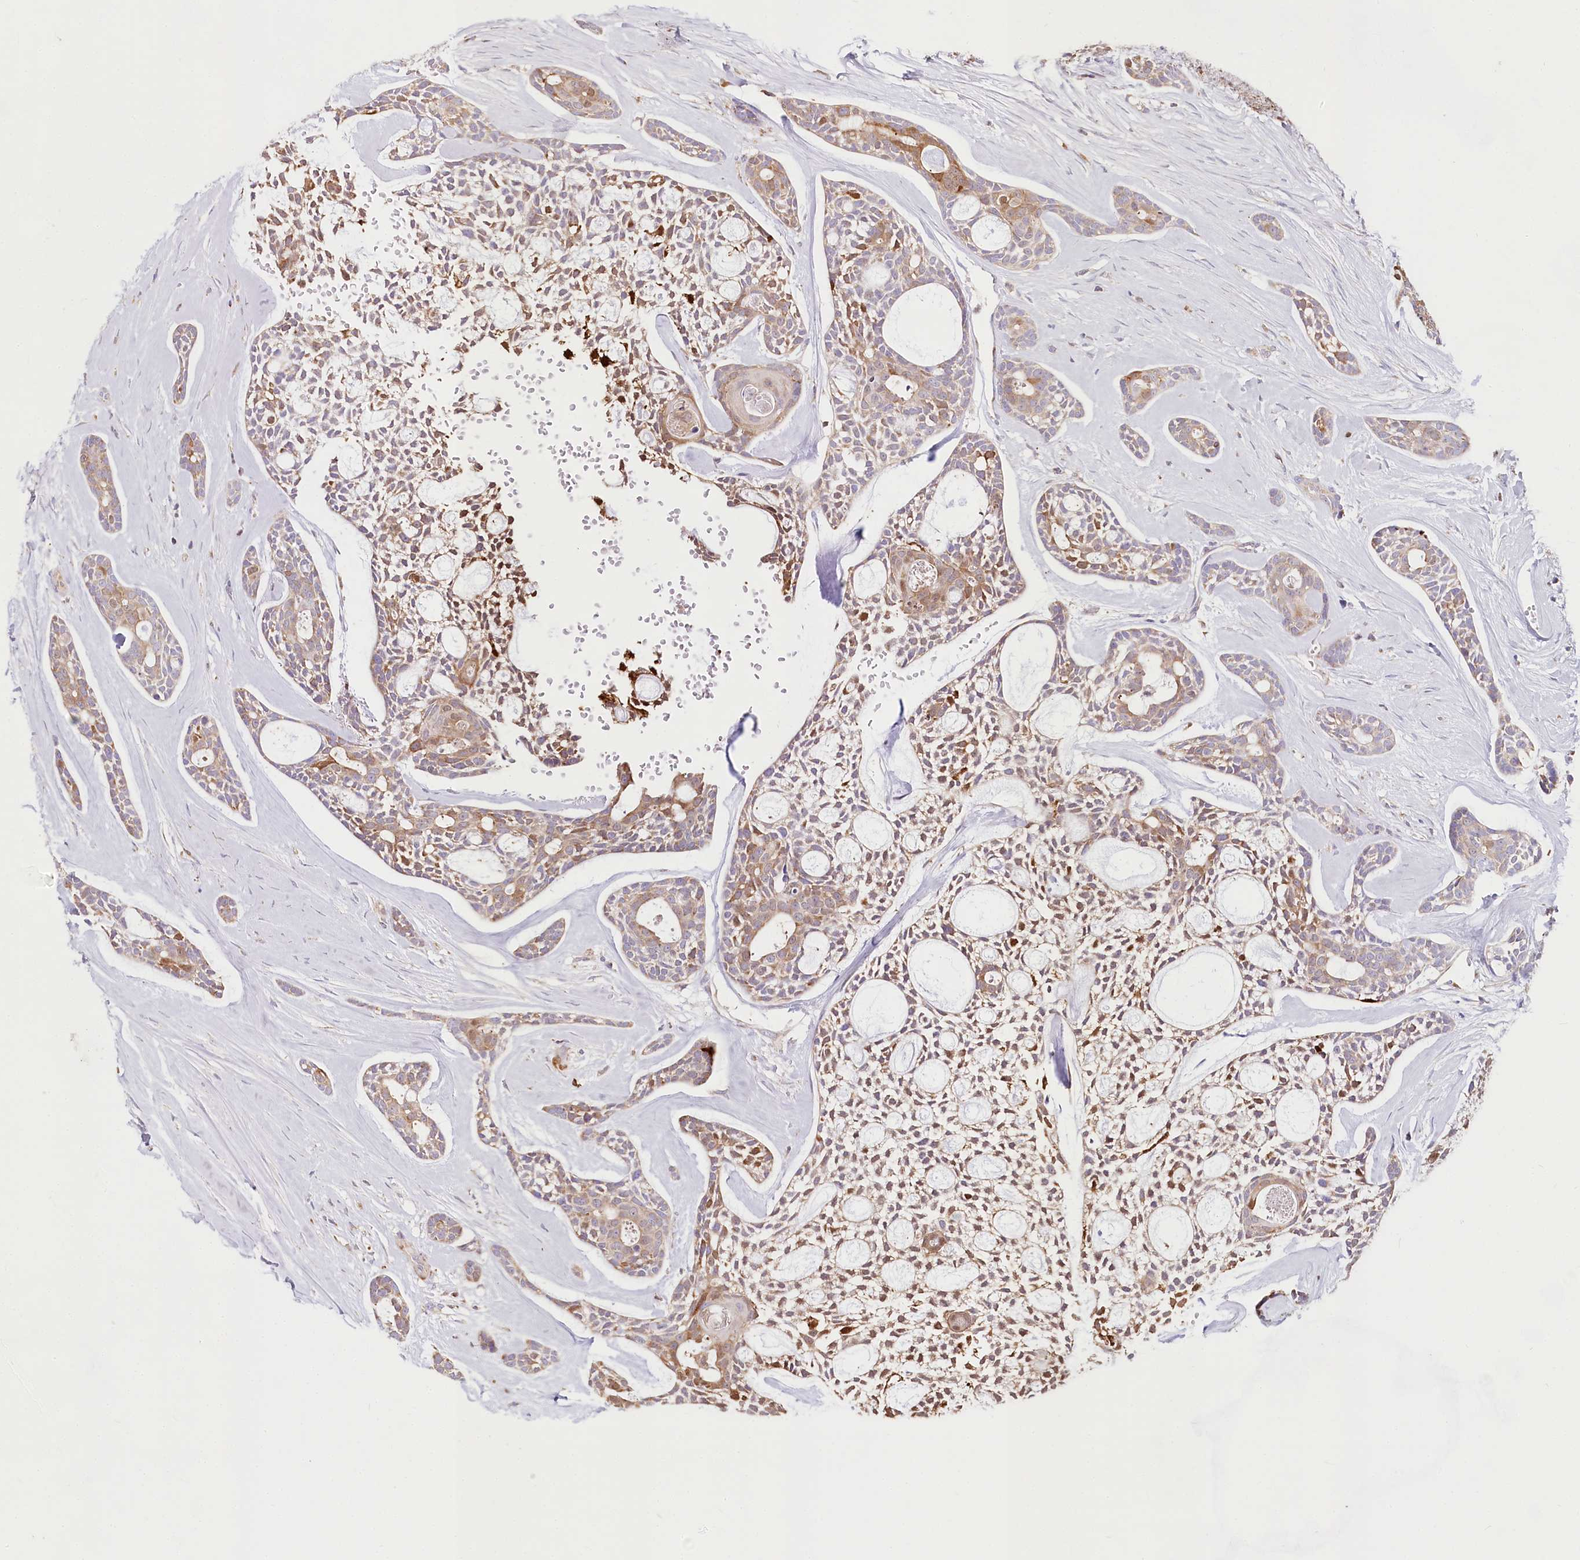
{"staining": {"intensity": "weak", "quantity": ">75%", "location": "cytoplasmic/membranous"}, "tissue": "head and neck cancer", "cell_type": "Tumor cells", "image_type": "cancer", "snomed": [{"axis": "morphology", "description": "Adenocarcinoma, NOS"}, {"axis": "topography", "description": "Subcutis"}, {"axis": "topography", "description": "Head-Neck"}], "caption": "Immunohistochemical staining of head and neck adenocarcinoma demonstrates low levels of weak cytoplasmic/membranous expression in approximately >75% of tumor cells.", "gene": "TASOR2", "patient": {"sex": "female", "age": 73}}